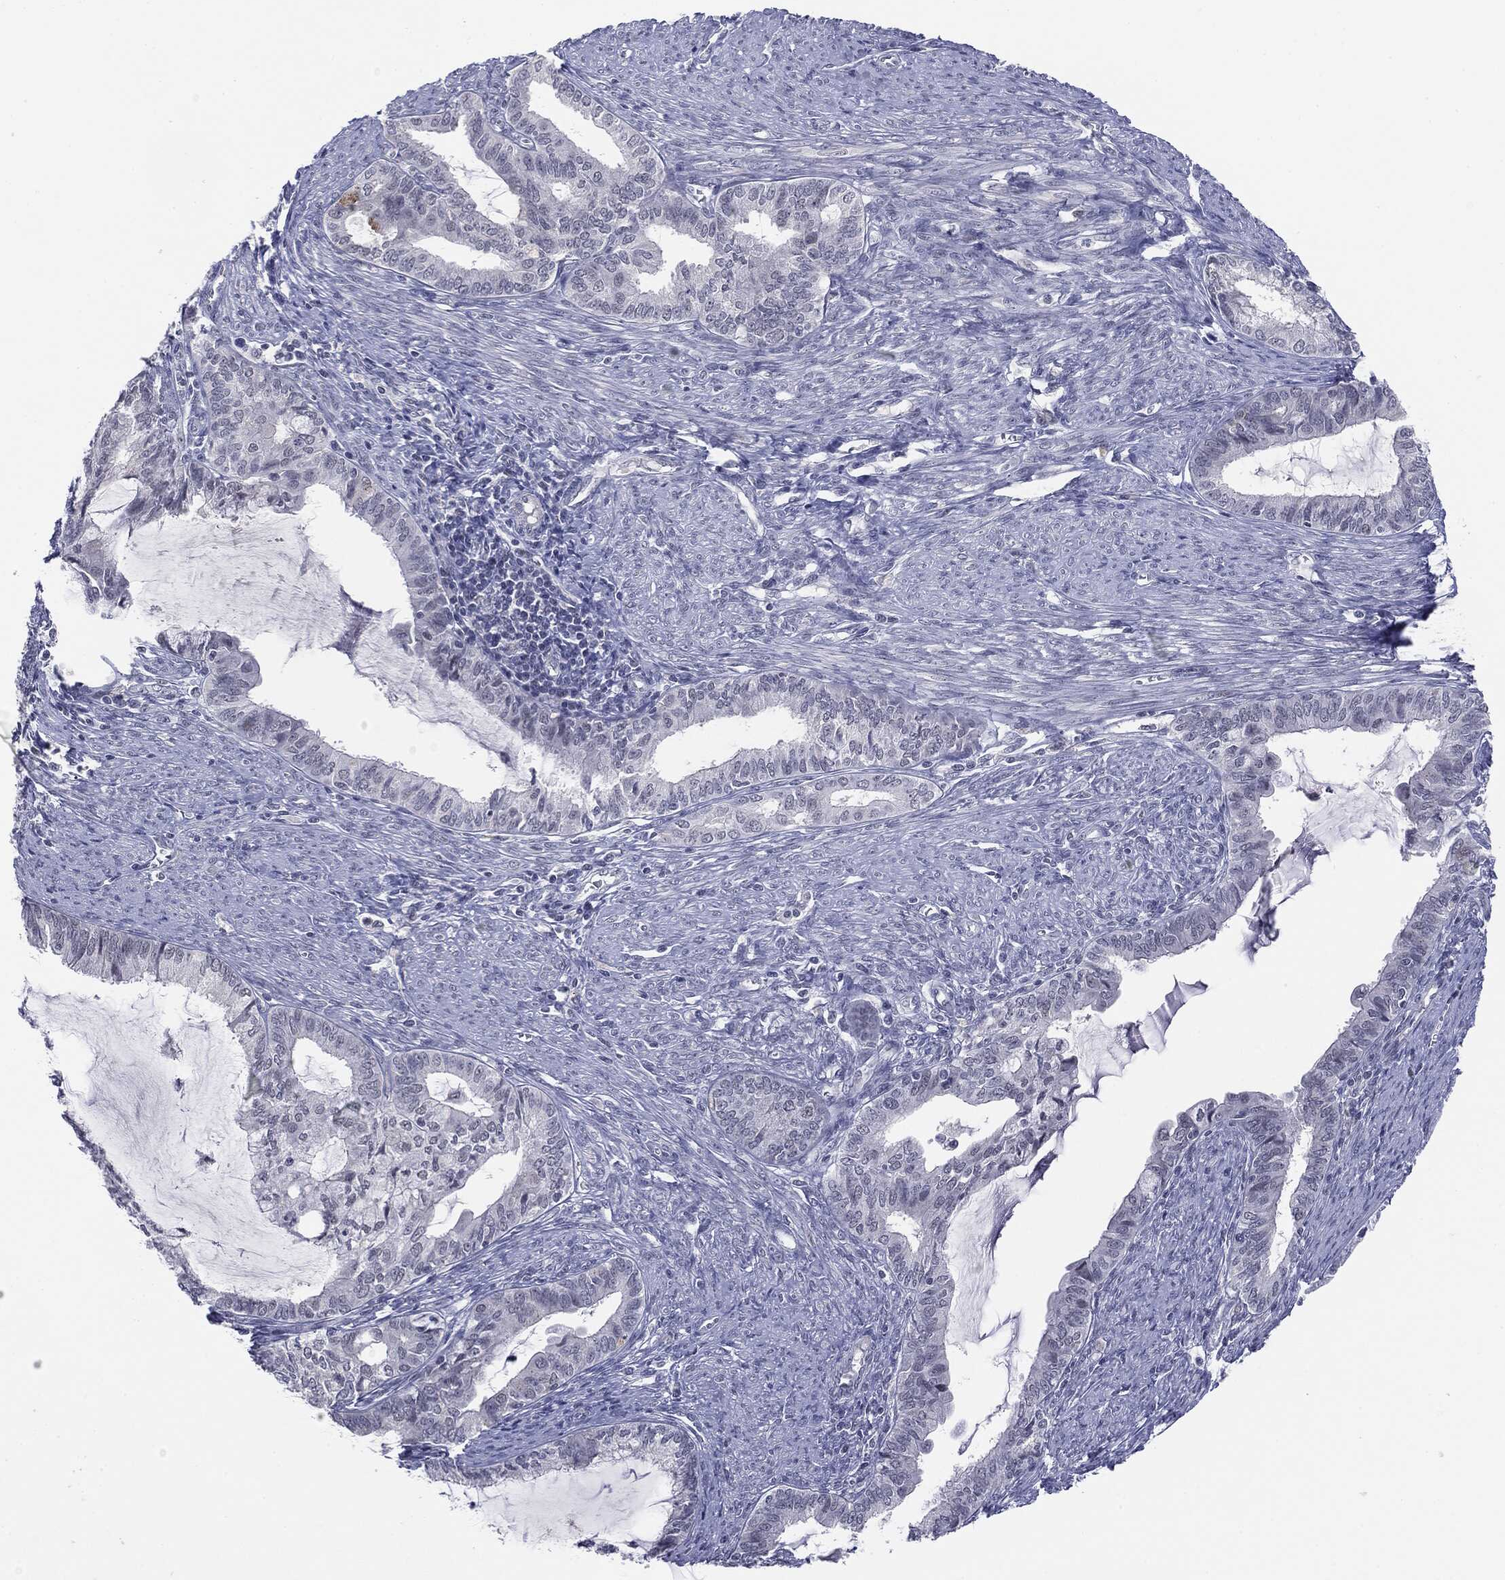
{"staining": {"intensity": "negative", "quantity": "none", "location": "none"}, "tissue": "endometrial cancer", "cell_type": "Tumor cells", "image_type": "cancer", "snomed": [{"axis": "morphology", "description": "Adenocarcinoma, NOS"}, {"axis": "topography", "description": "Endometrium"}], "caption": "Immunohistochemical staining of human endometrial cancer demonstrates no significant positivity in tumor cells.", "gene": "SLC5A5", "patient": {"sex": "female", "age": 86}}